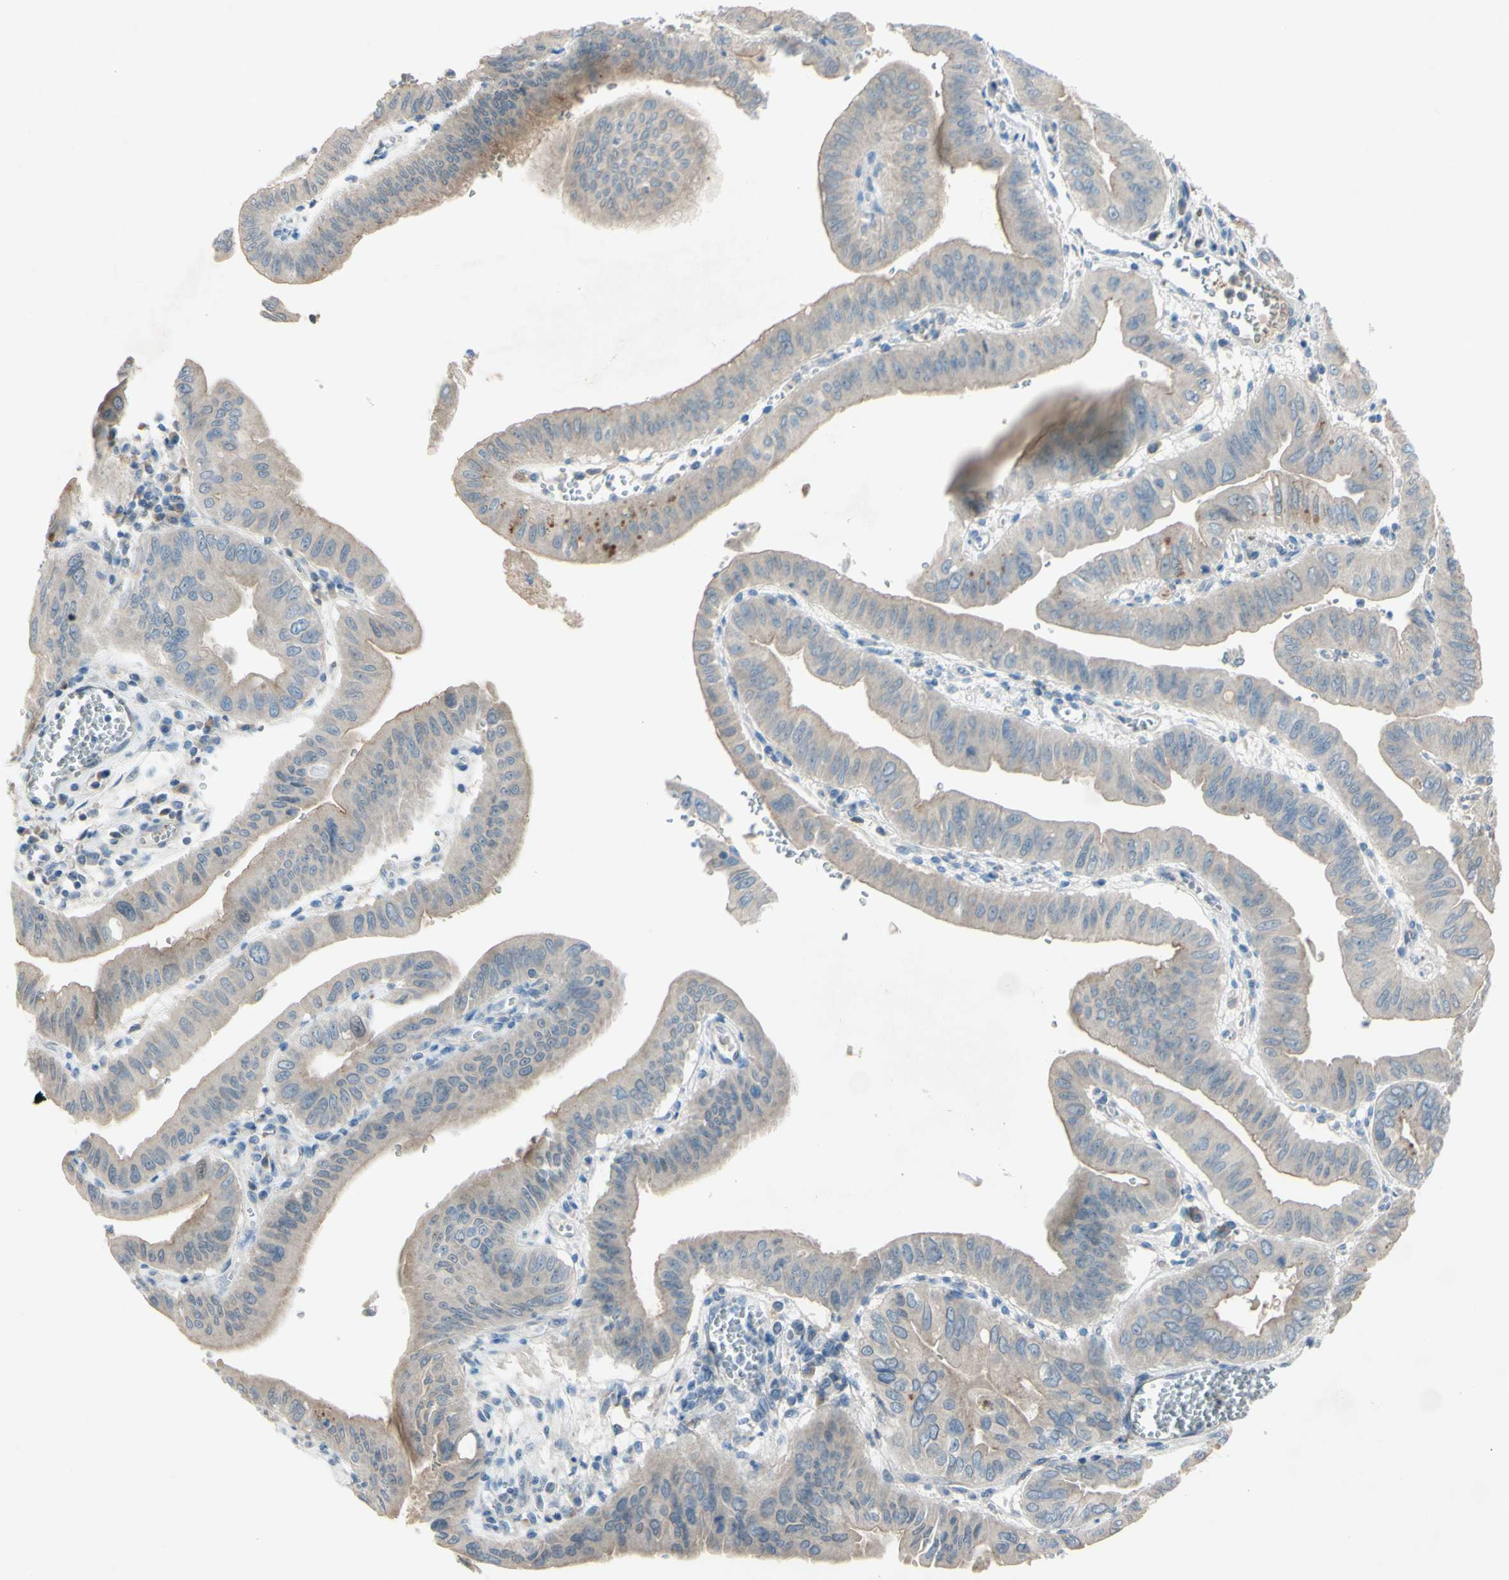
{"staining": {"intensity": "weak", "quantity": "<25%", "location": "cytoplasmic/membranous"}, "tissue": "pancreatic cancer", "cell_type": "Tumor cells", "image_type": "cancer", "snomed": [{"axis": "morphology", "description": "Normal tissue, NOS"}, {"axis": "topography", "description": "Lymph node"}], "caption": "DAB (3,3'-diaminobenzidine) immunohistochemical staining of human pancreatic cancer shows no significant expression in tumor cells. (Brightfield microscopy of DAB IHC at high magnification).", "gene": "ATRN", "patient": {"sex": "male", "age": 50}}